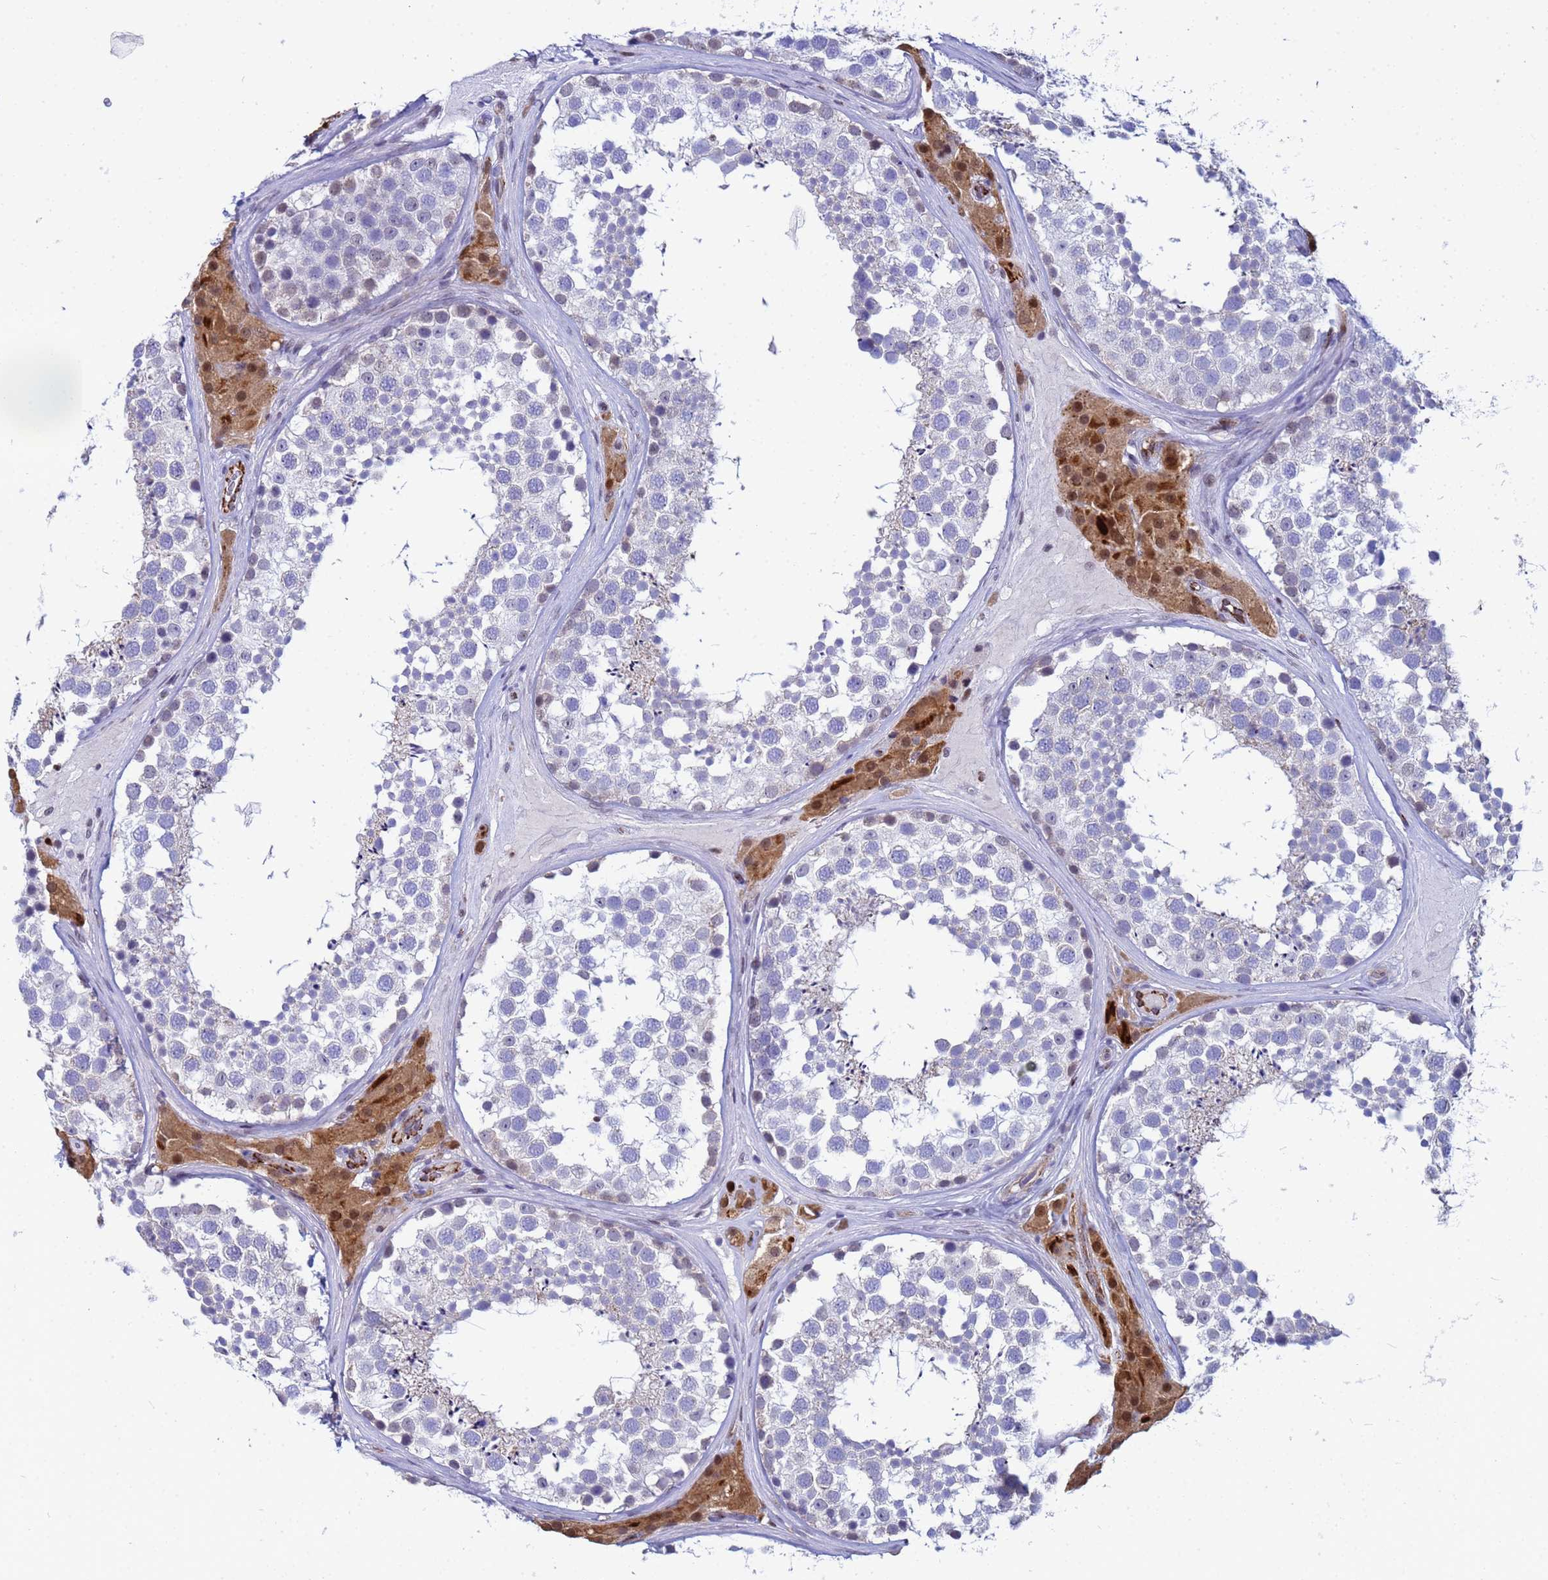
{"staining": {"intensity": "weak", "quantity": "<25%", "location": "nuclear"}, "tissue": "testis", "cell_type": "Cells in seminiferous ducts", "image_type": "normal", "snomed": [{"axis": "morphology", "description": "Normal tissue, NOS"}, {"axis": "topography", "description": "Testis"}], "caption": "Photomicrograph shows no significant protein staining in cells in seminiferous ducts of benign testis.", "gene": "SLC25A37", "patient": {"sex": "male", "age": 46}}